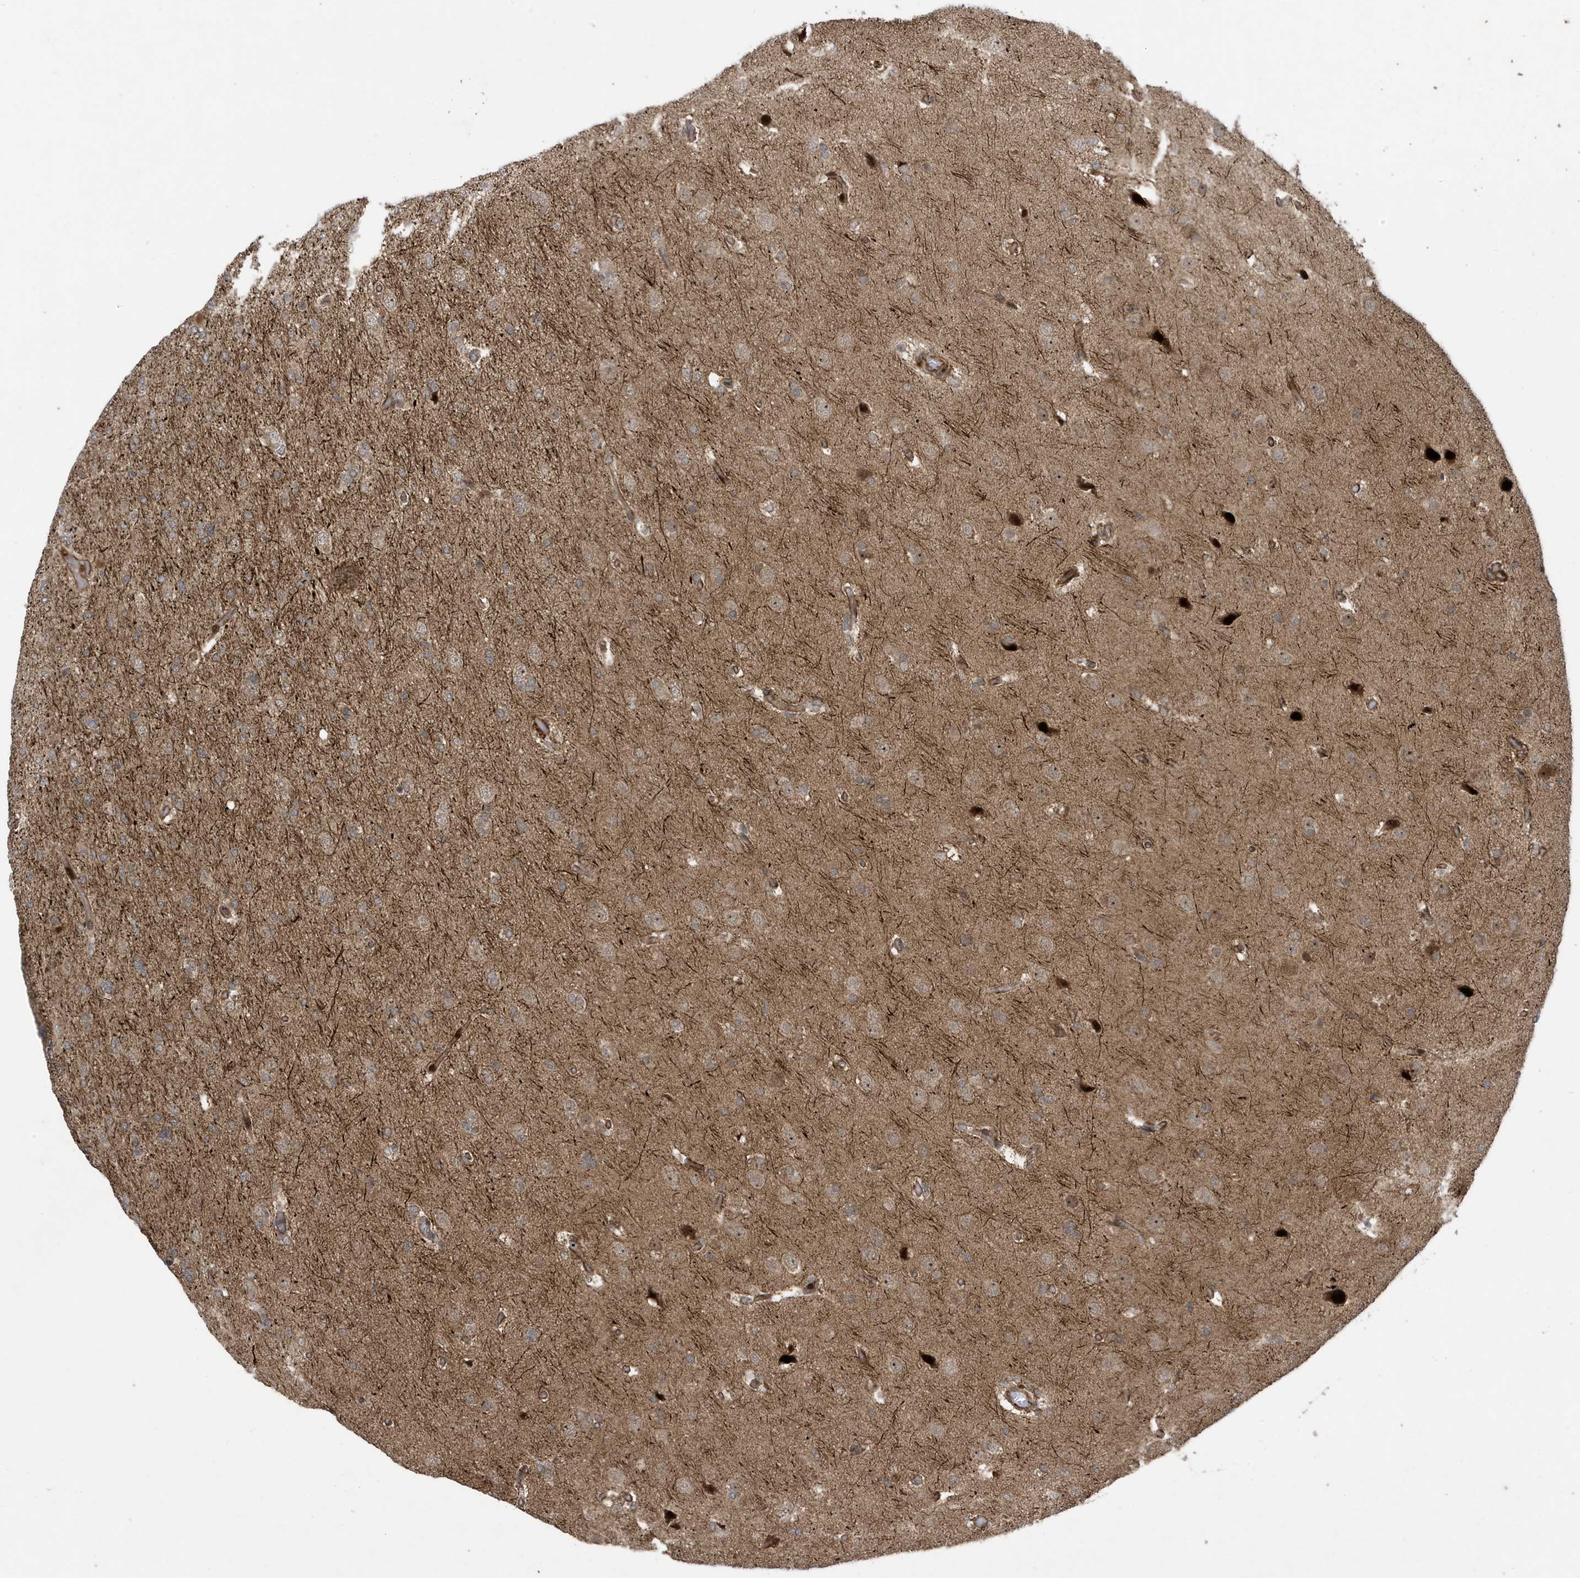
{"staining": {"intensity": "weak", "quantity": "25%-75%", "location": "cytoplasmic/membranous"}, "tissue": "glioma", "cell_type": "Tumor cells", "image_type": "cancer", "snomed": [{"axis": "morphology", "description": "Glioma, malignant, High grade"}, {"axis": "topography", "description": "Cerebral cortex"}], "caption": "Immunohistochemical staining of malignant glioma (high-grade) demonstrates low levels of weak cytoplasmic/membranous staining in about 25%-75% of tumor cells. (DAB IHC, brown staining for protein, blue staining for nuclei).", "gene": "FAM9B", "patient": {"sex": "female", "age": 36}}